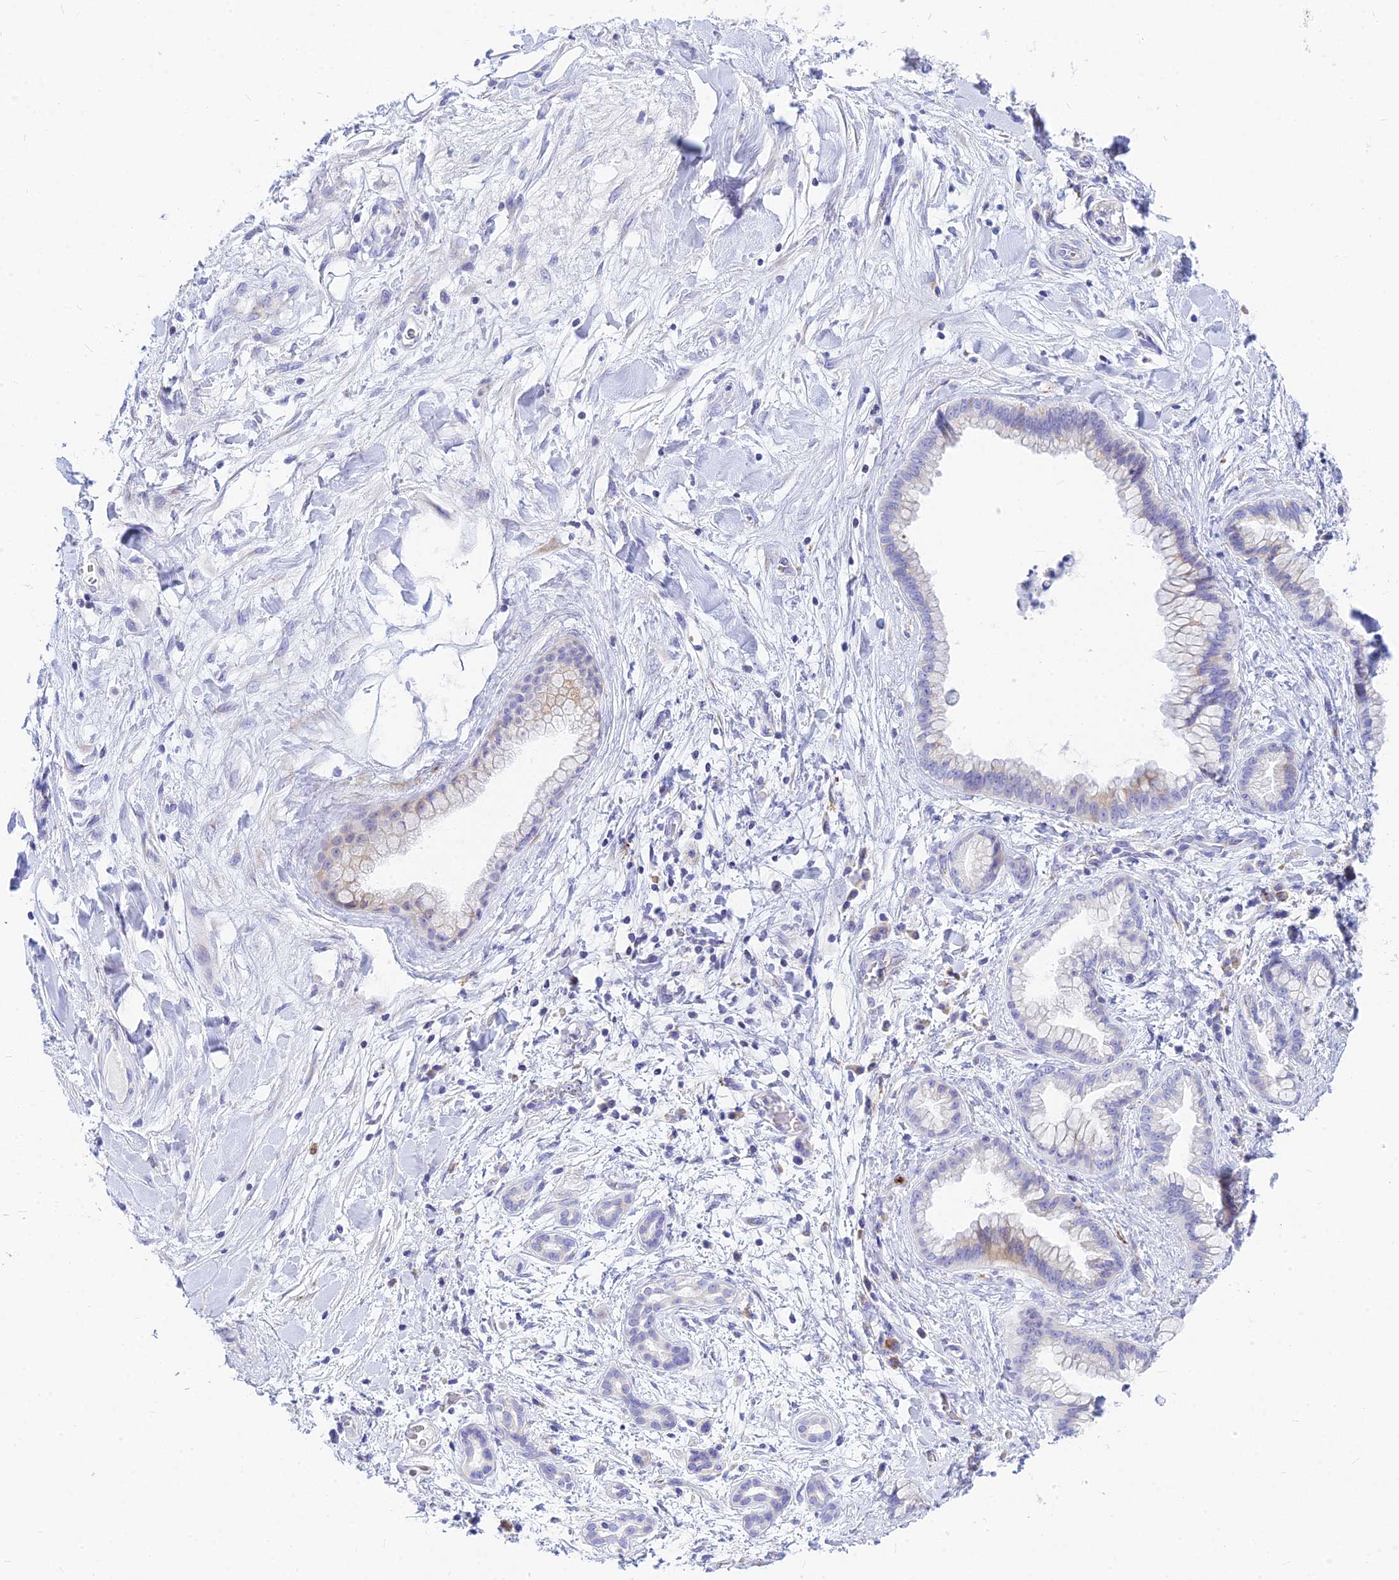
{"staining": {"intensity": "negative", "quantity": "none", "location": "none"}, "tissue": "pancreatic cancer", "cell_type": "Tumor cells", "image_type": "cancer", "snomed": [{"axis": "morphology", "description": "Adenocarcinoma, NOS"}, {"axis": "topography", "description": "Pancreas"}], "caption": "High magnification brightfield microscopy of pancreatic cancer (adenocarcinoma) stained with DAB (brown) and counterstained with hematoxylin (blue): tumor cells show no significant positivity.", "gene": "CNOT6", "patient": {"sex": "female", "age": 78}}